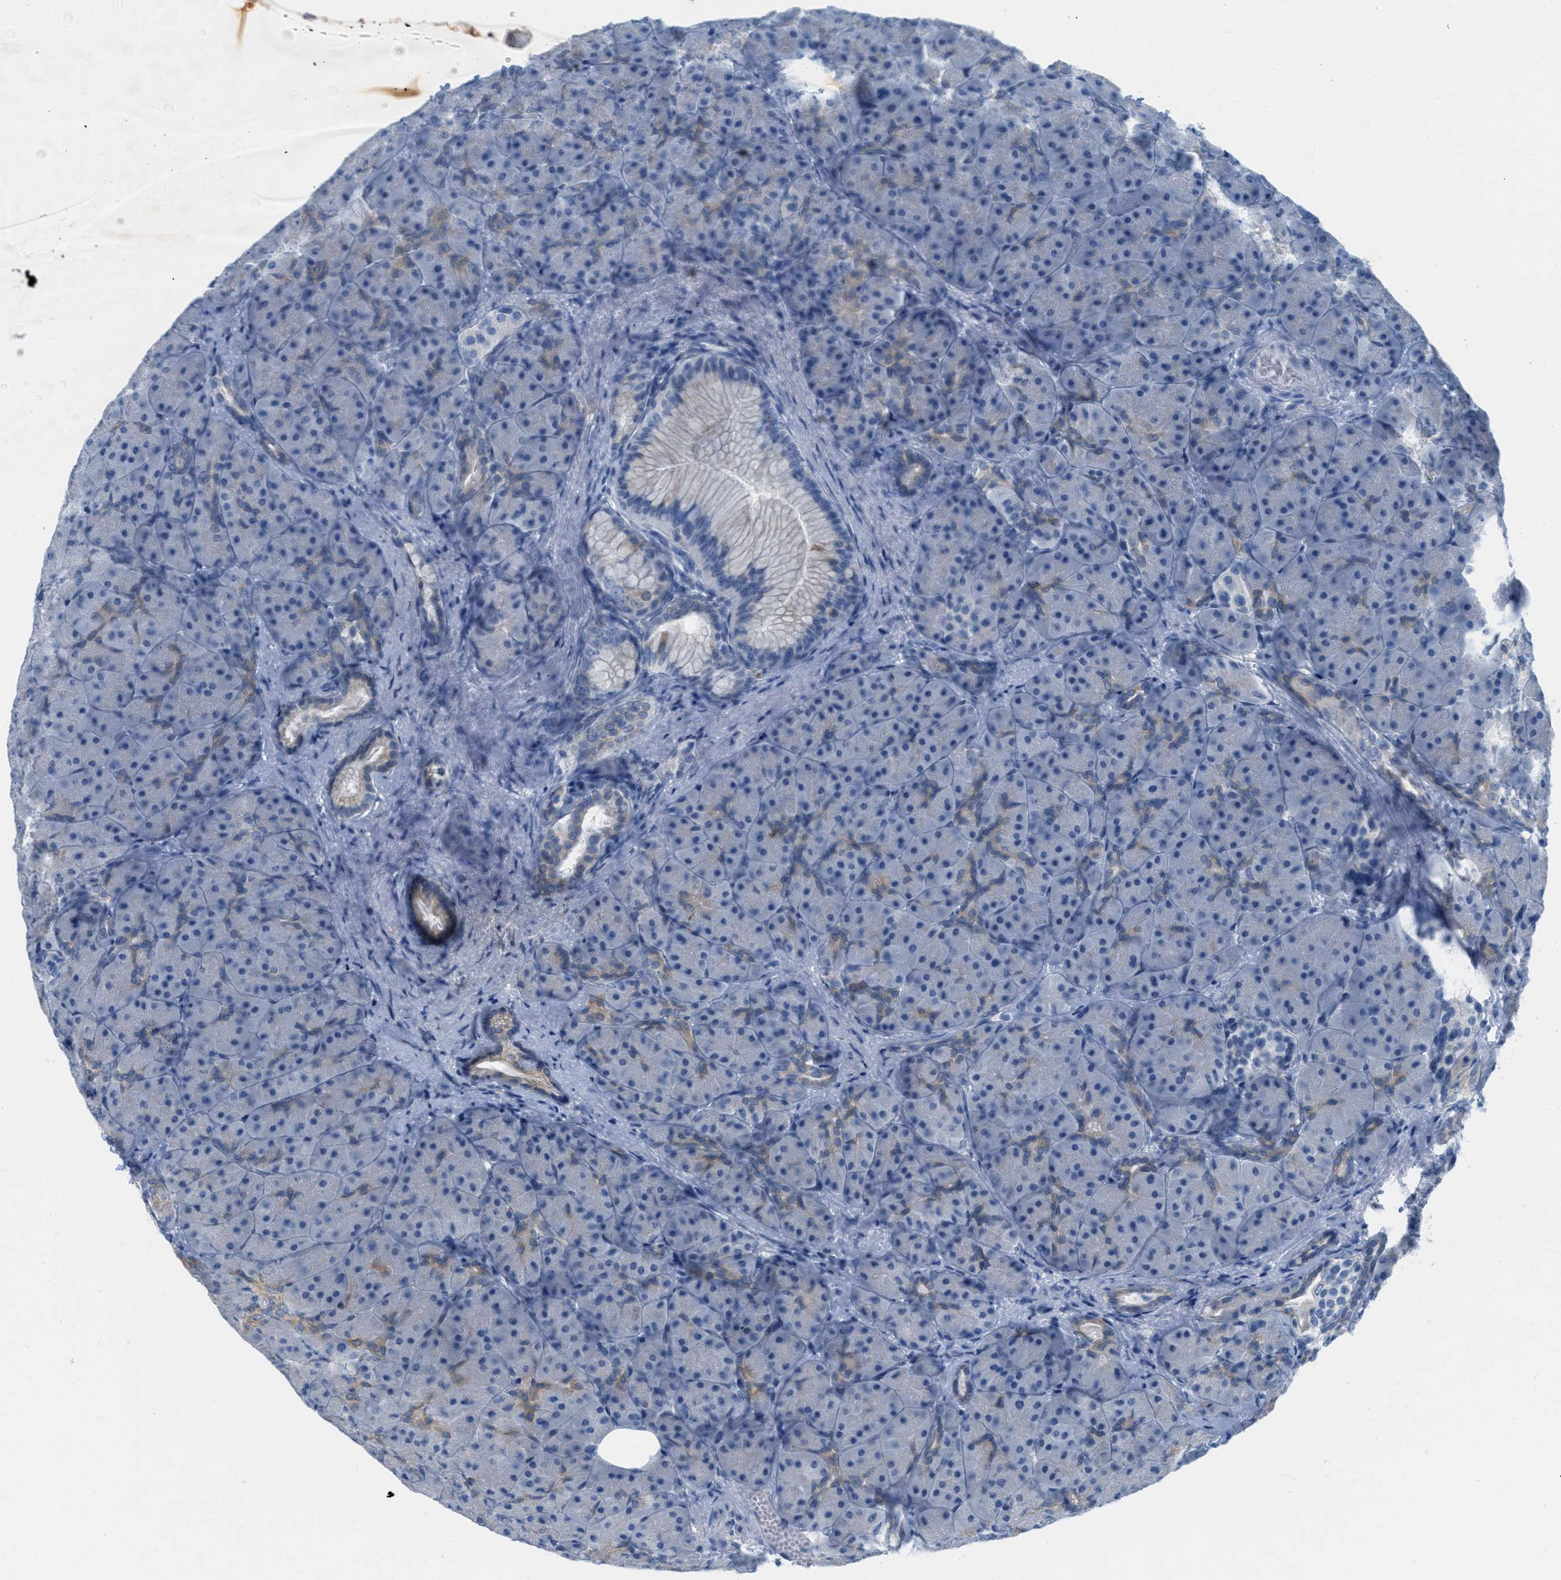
{"staining": {"intensity": "negative", "quantity": "none", "location": "none"}, "tissue": "pancreas", "cell_type": "Exocrine glandular cells", "image_type": "normal", "snomed": [{"axis": "morphology", "description": "Normal tissue, NOS"}, {"axis": "topography", "description": "Pancreas"}], "caption": "A high-resolution photomicrograph shows immunohistochemistry staining of benign pancreas, which displays no significant expression in exocrine glandular cells.", "gene": "TEX264", "patient": {"sex": "male", "age": 66}}